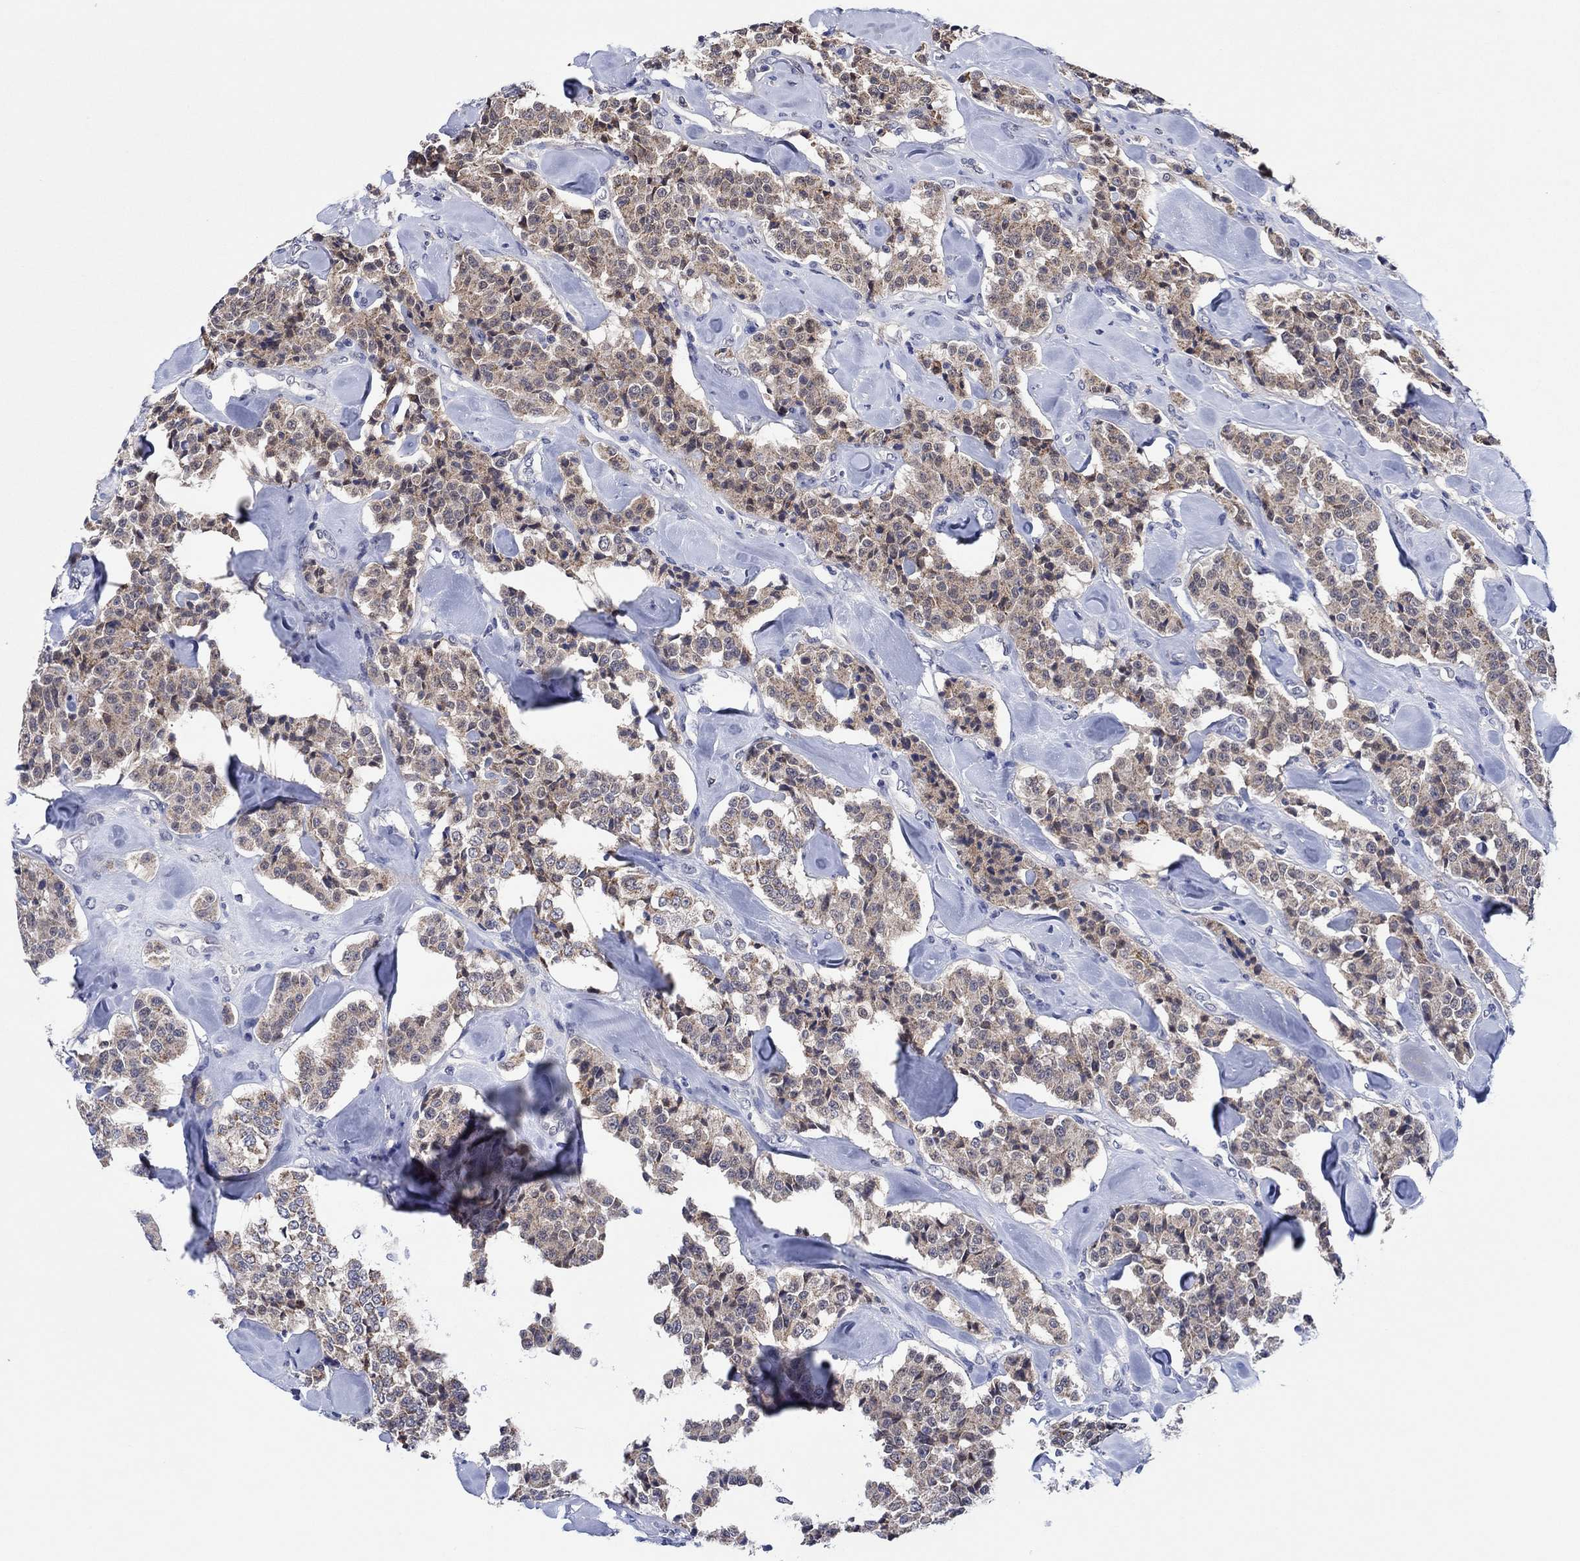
{"staining": {"intensity": "weak", "quantity": ">75%", "location": "cytoplasmic/membranous"}, "tissue": "carcinoid", "cell_type": "Tumor cells", "image_type": "cancer", "snomed": [{"axis": "morphology", "description": "Carcinoid, malignant, NOS"}, {"axis": "topography", "description": "Pancreas"}], "caption": "High-magnification brightfield microscopy of carcinoid (malignant) stained with DAB (brown) and counterstained with hematoxylin (blue). tumor cells exhibit weak cytoplasmic/membranous positivity is seen in approximately>75% of cells.", "gene": "PRRT3", "patient": {"sex": "male", "age": 41}}